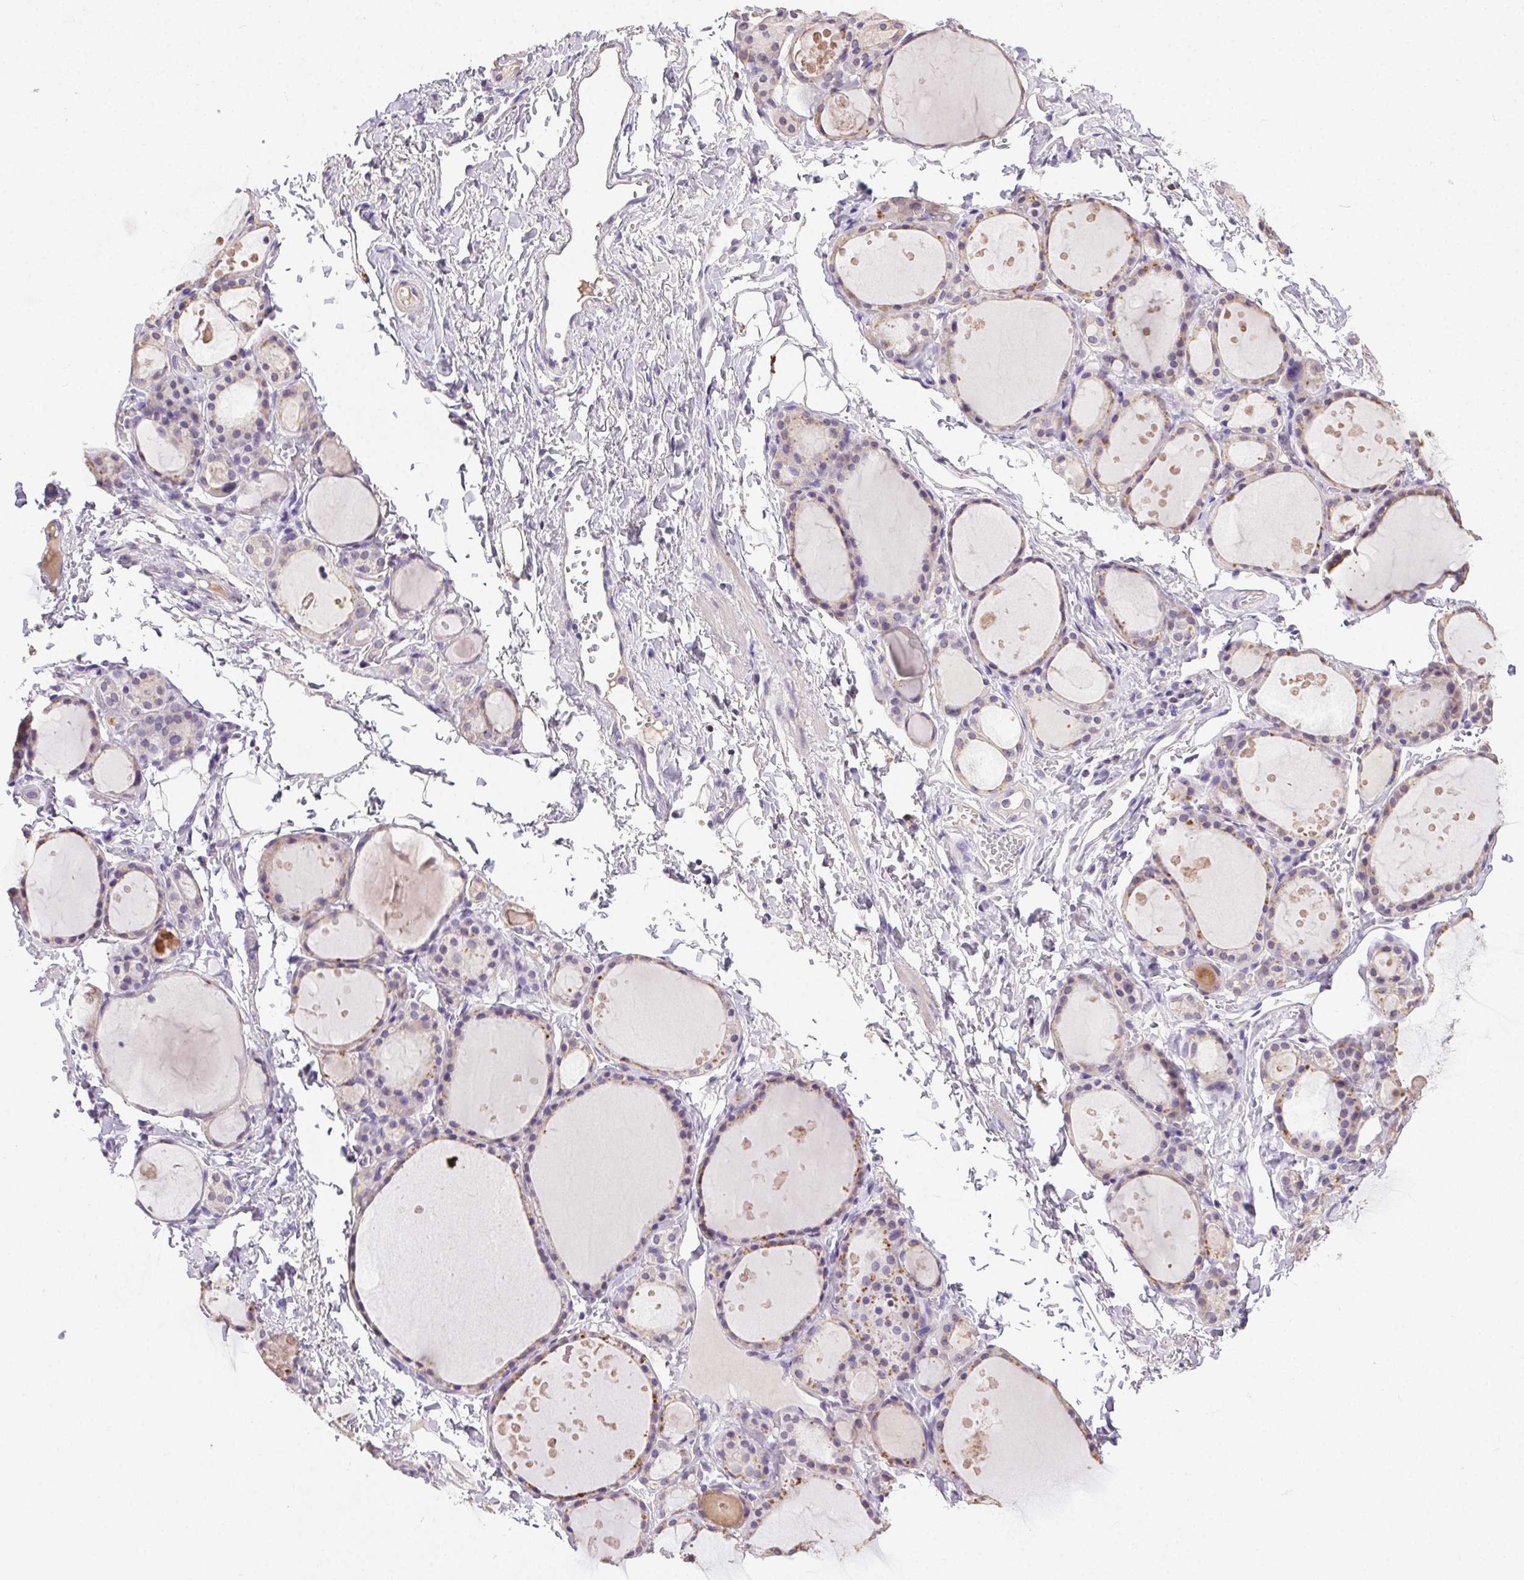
{"staining": {"intensity": "weak", "quantity": "25%-75%", "location": "cytoplasmic/membranous"}, "tissue": "thyroid gland", "cell_type": "Glandular cells", "image_type": "normal", "snomed": [{"axis": "morphology", "description": "Normal tissue, NOS"}, {"axis": "topography", "description": "Thyroid gland"}], "caption": "Thyroid gland stained with DAB immunohistochemistry displays low levels of weak cytoplasmic/membranous staining in about 25%-75% of glandular cells. Nuclei are stained in blue.", "gene": "SYCE2", "patient": {"sex": "male", "age": 68}}